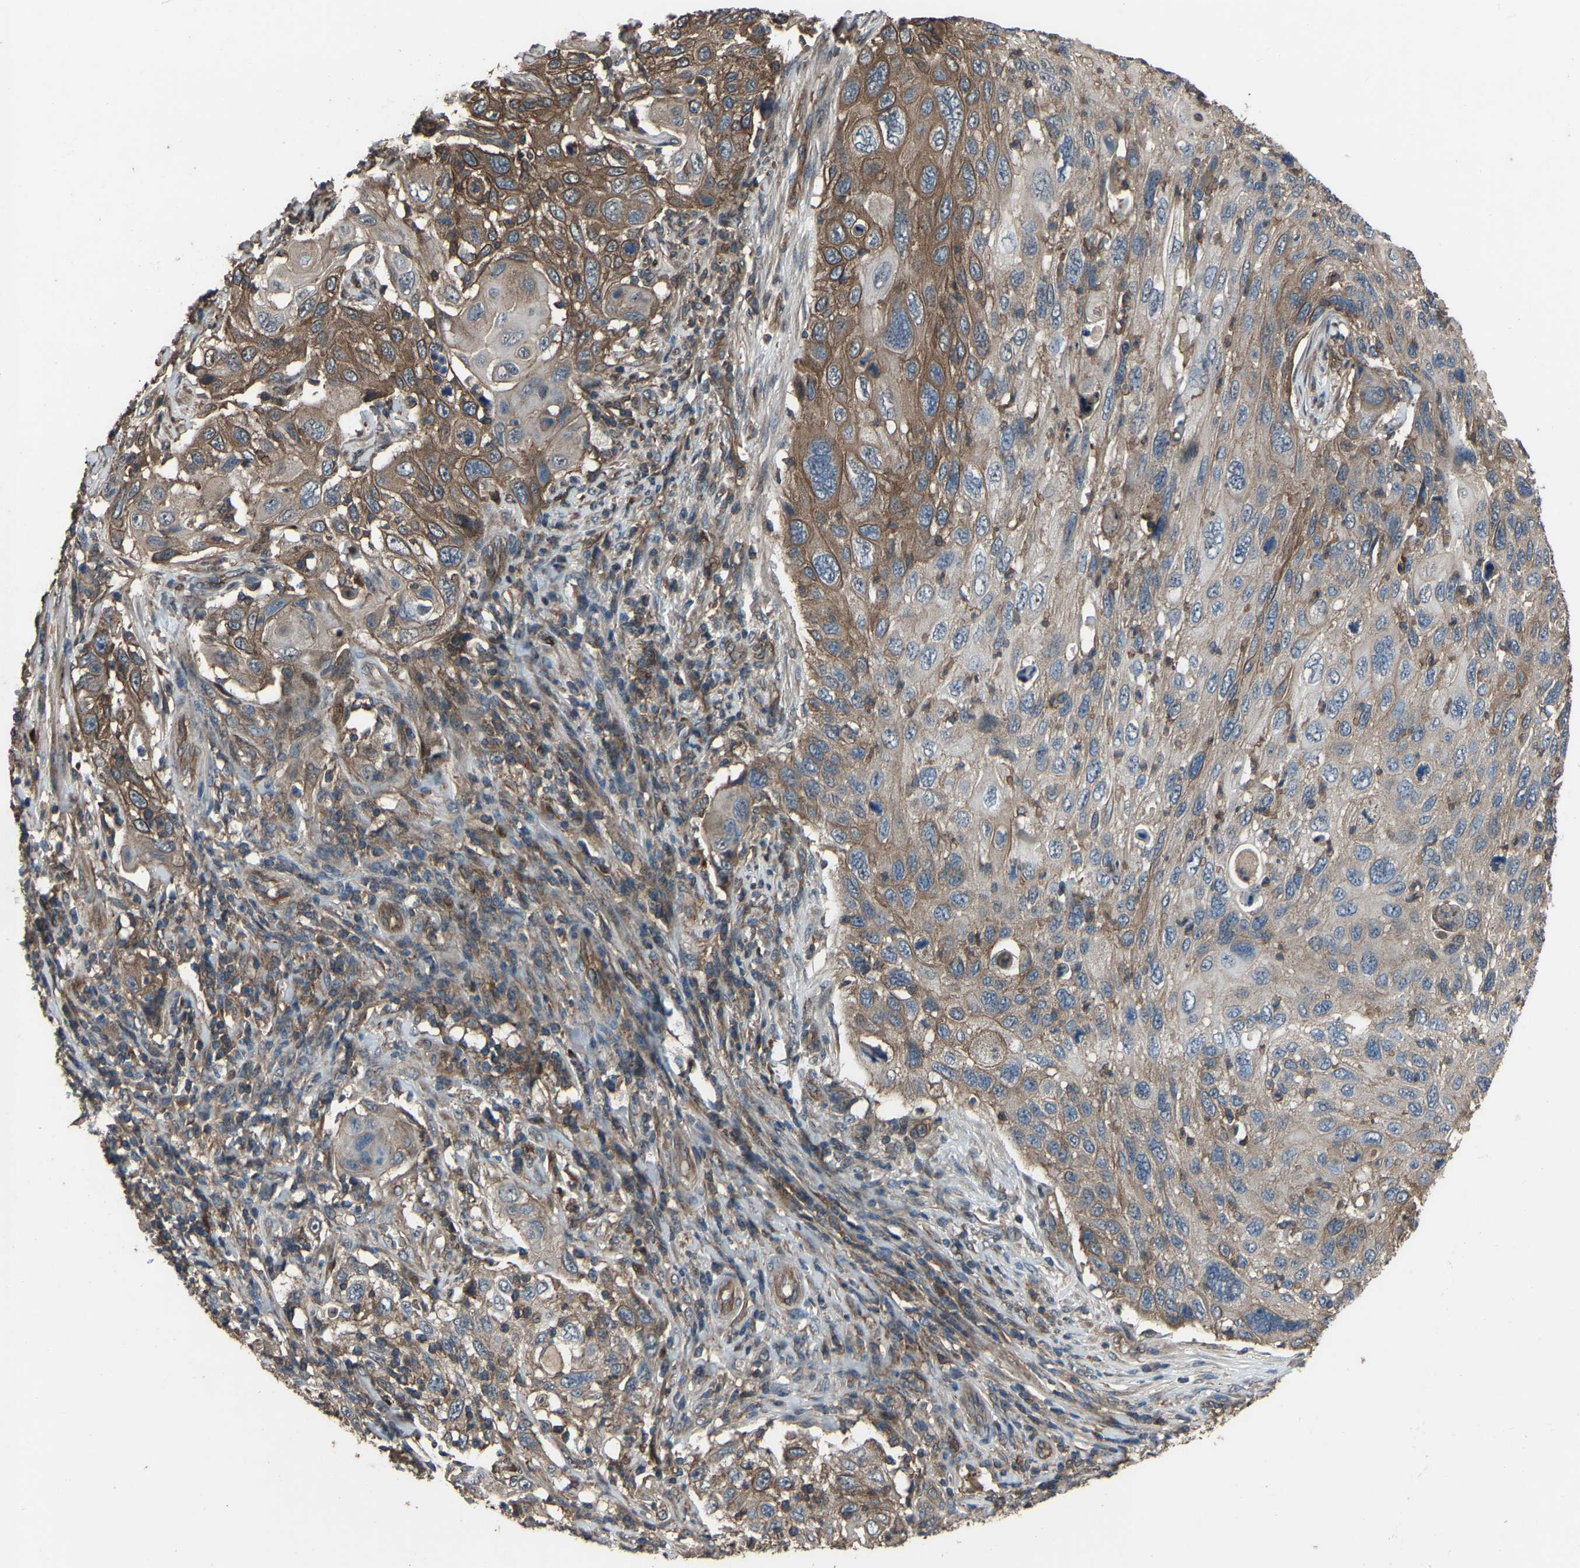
{"staining": {"intensity": "moderate", "quantity": ">75%", "location": "cytoplasmic/membranous"}, "tissue": "cervical cancer", "cell_type": "Tumor cells", "image_type": "cancer", "snomed": [{"axis": "morphology", "description": "Squamous cell carcinoma, NOS"}, {"axis": "topography", "description": "Cervix"}], "caption": "This photomicrograph exhibits squamous cell carcinoma (cervical) stained with immunohistochemistry to label a protein in brown. The cytoplasmic/membranous of tumor cells show moderate positivity for the protein. Nuclei are counter-stained blue.", "gene": "SLC4A2", "patient": {"sex": "female", "age": 70}}